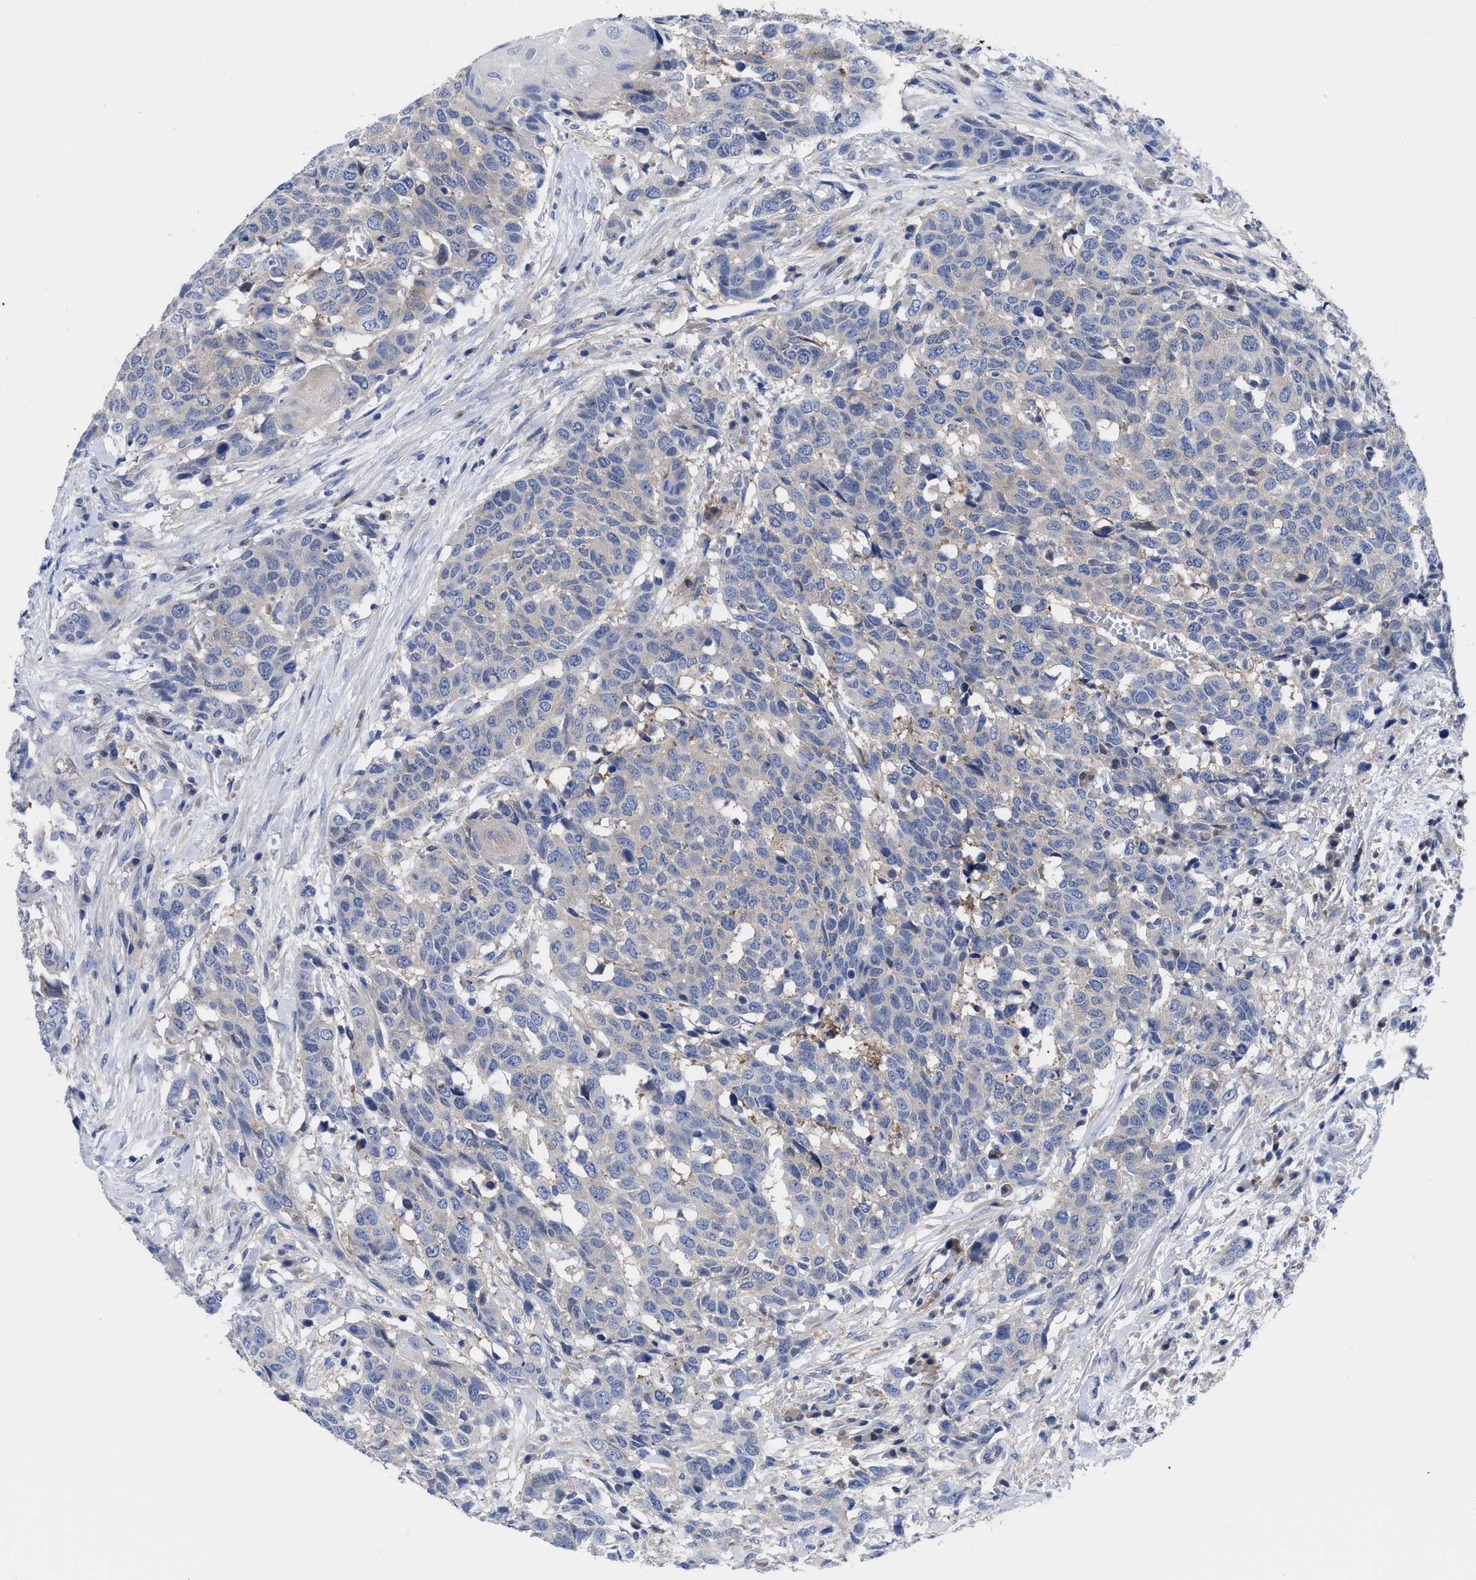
{"staining": {"intensity": "negative", "quantity": "none", "location": "none"}, "tissue": "head and neck cancer", "cell_type": "Tumor cells", "image_type": "cancer", "snomed": [{"axis": "morphology", "description": "Squamous cell carcinoma, NOS"}, {"axis": "topography", "description": "Head-Neck"}], "caption": "A high-resolution photomicrograph shows immunohistochemistry (IHC) staining of head and neck cancer, which shows no significant staining in tumor cells.", "gene": "RBKS", "patient": {"sex": "male", "age": 66}}